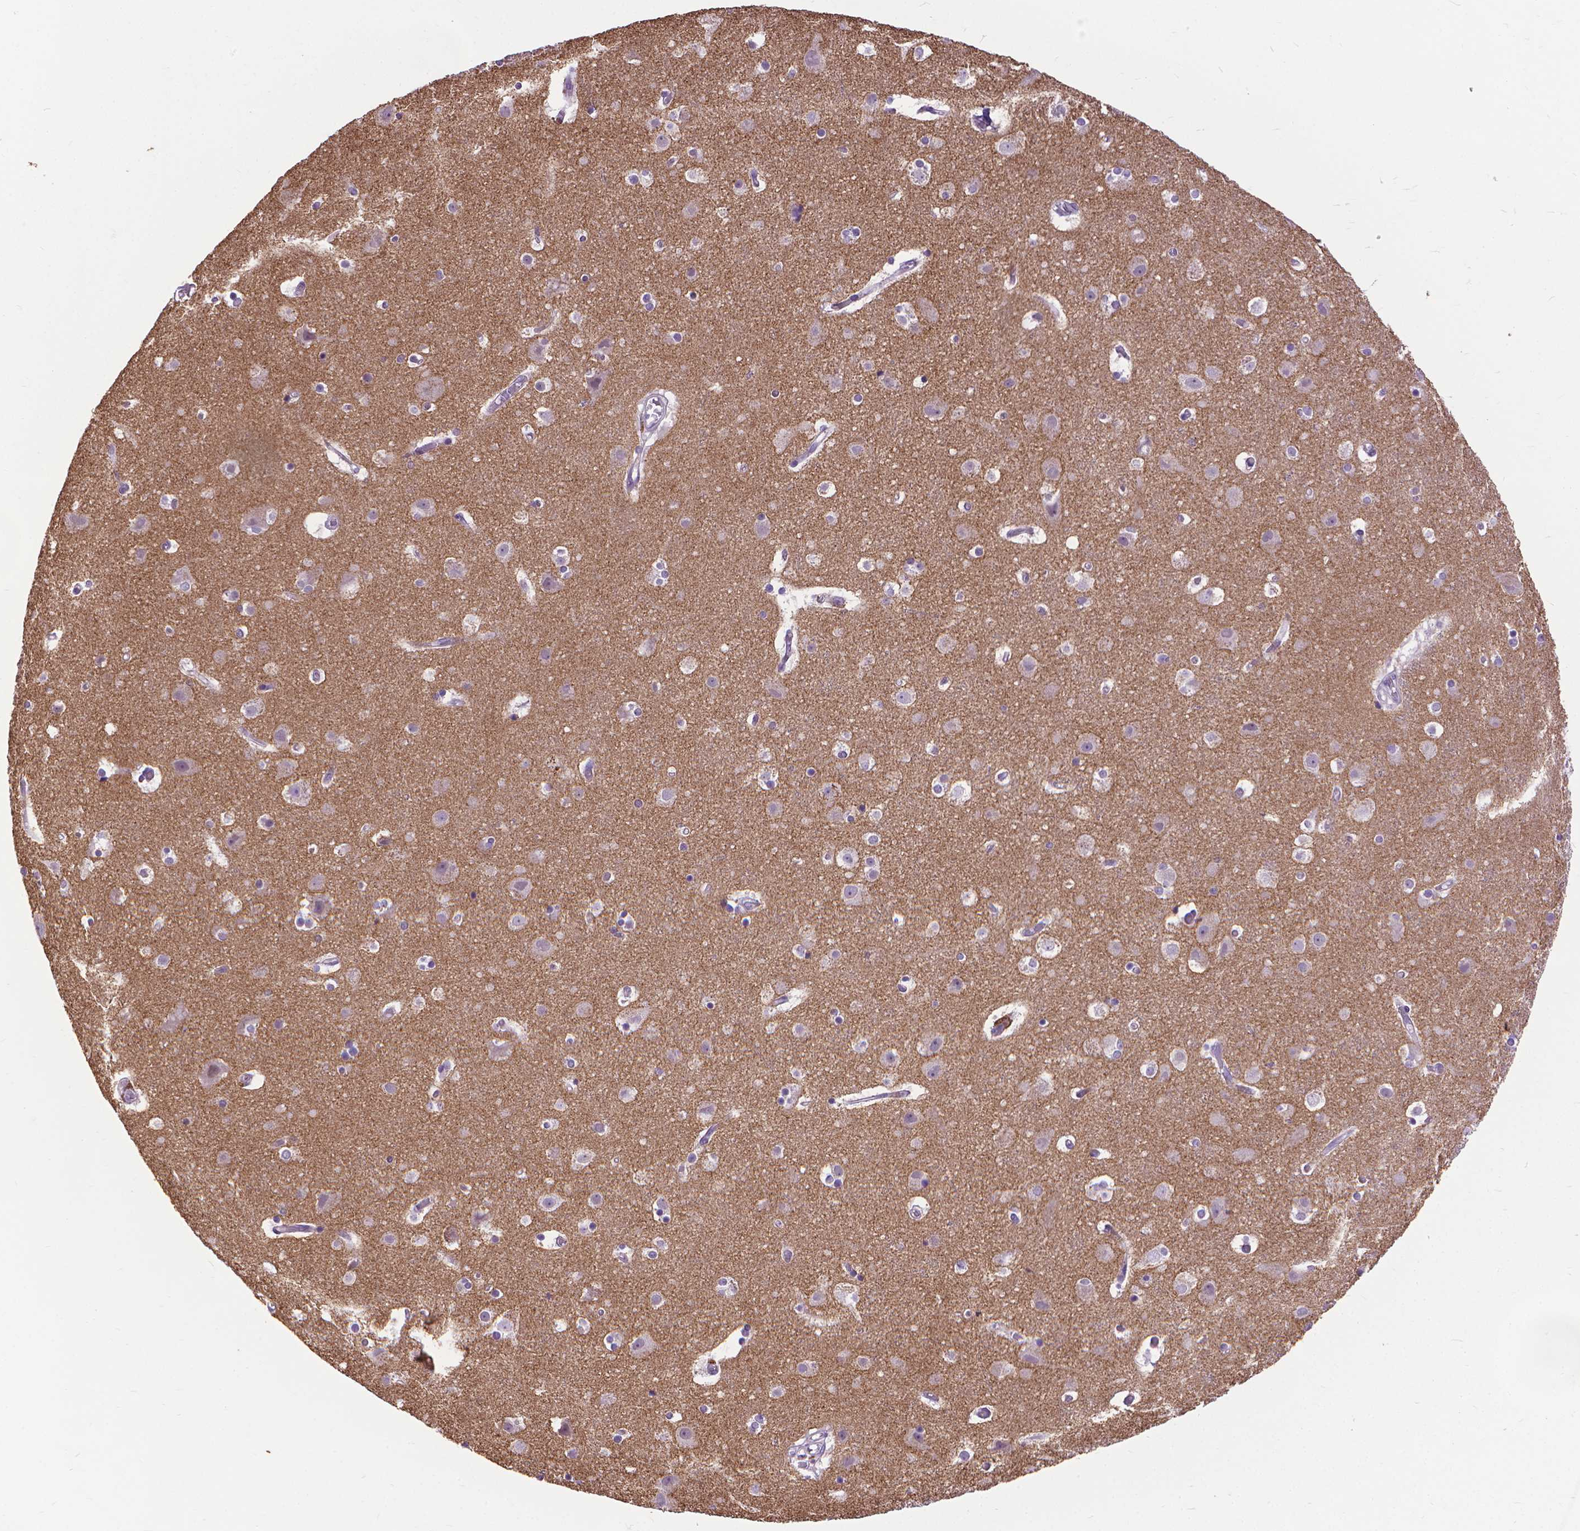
{"staining": {"intensity": "negative", "quantity": "none", "location": "none"}, "tissue": "cerebral cortex", "cell_type": "Endothelial cells", "image_type": "normal", "snomed": [{"axis": "morphology", "description": "Normal tissue, NOS"}, {"axis": "topography", "description": "Cerebral cortex"}], "caption": "The immunohistochemistry (IHC) micrograph has no significant positivity in endothelial cells of cerebral cortex.", "gene": "SYN1", "patient": {"sex": "female", "age": 52}}